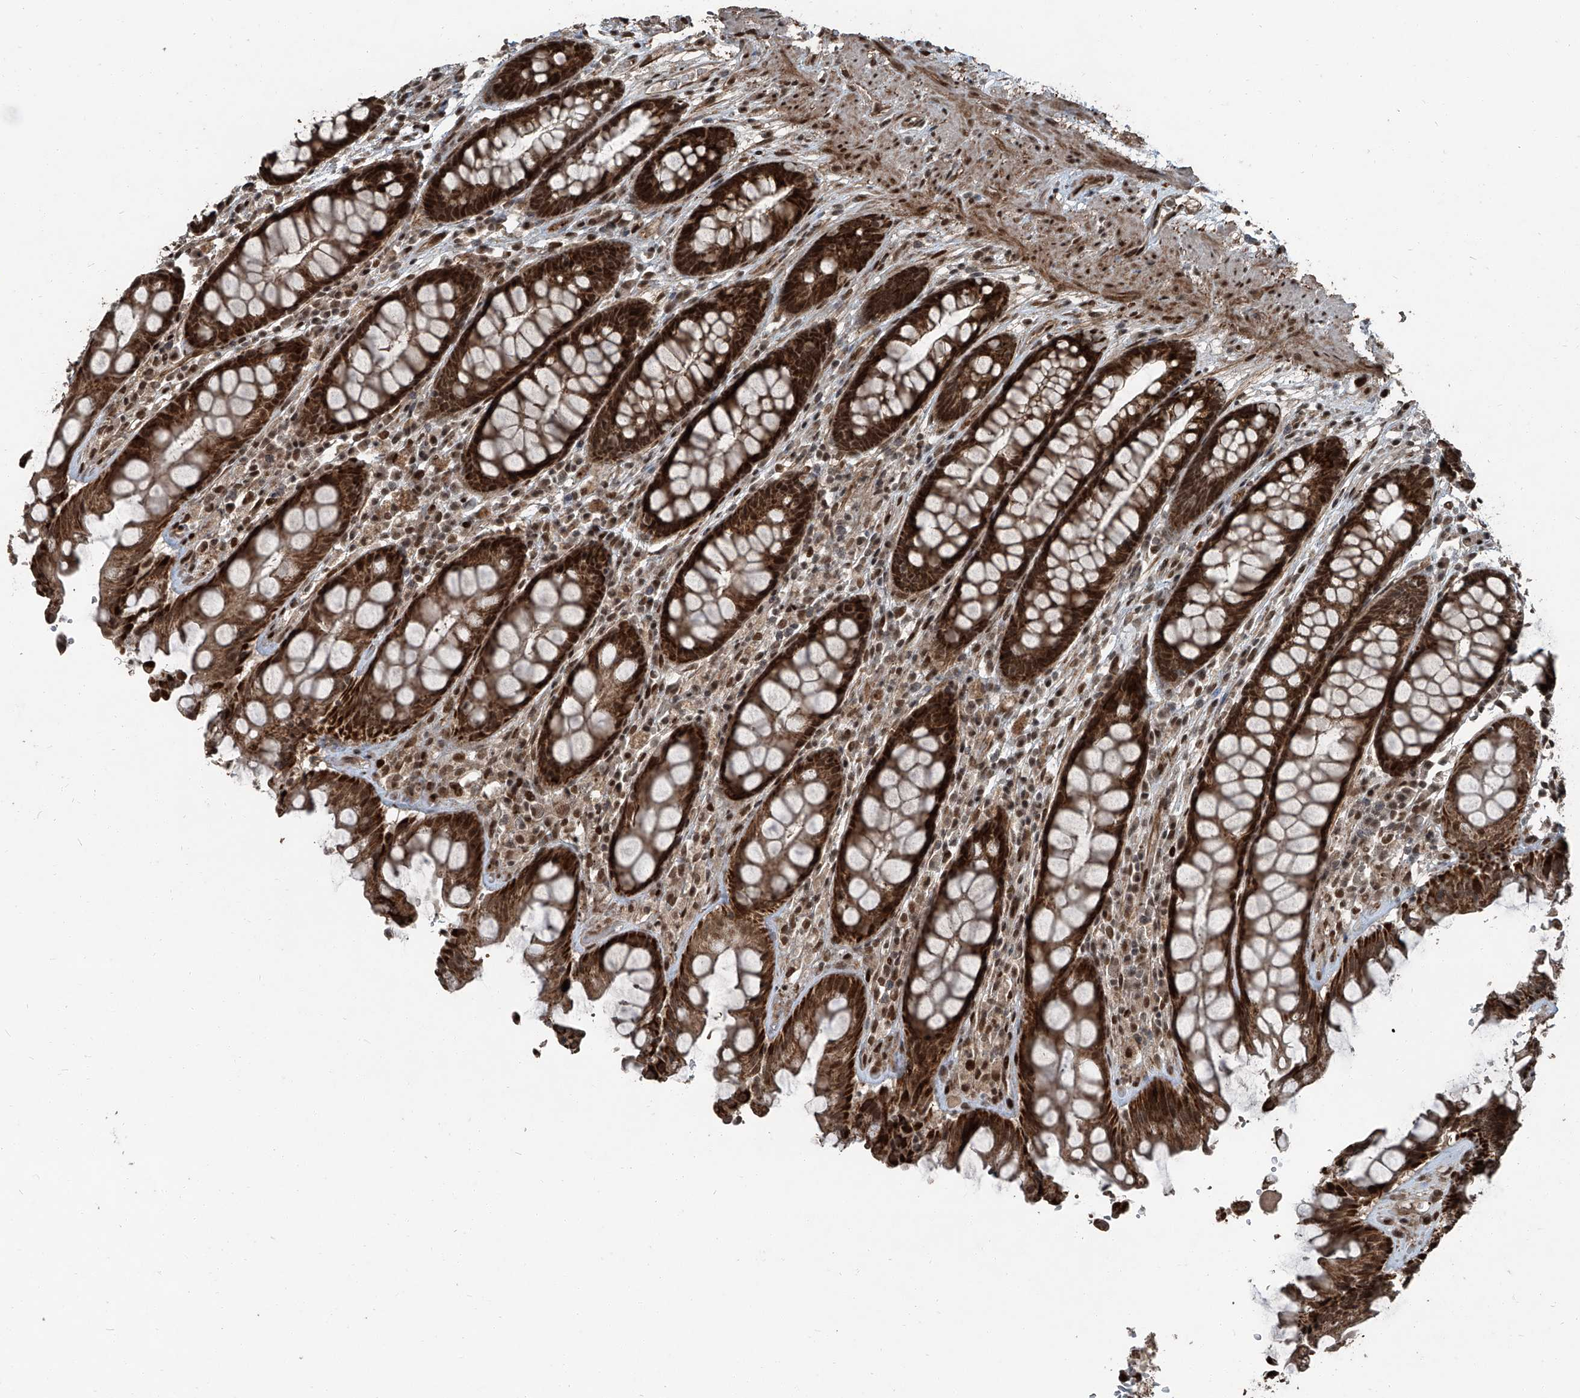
{"staining": {"intensity": "strong", "quantity": ">75%", "location": "cytoplasmic/membranous,nuclear"}, "tissue": "rectum", "cell_type": "Glandular cells", "image_type": "normal", "snomed": [{"axis": "morphology", "description": "Normal tissue, NOS"}, {"axis": "topography", "description": "Rectum"}], "caption": "Immunohistochemistry (IHC) (DAB) staining of unremarkable rectum demonstrates strong cytoplasmic/membranous,nuclear protein expression in approximately >75% of glandular cells.", "gene": "ZNF570", "patient": {"sex": "male", "age": 64}}